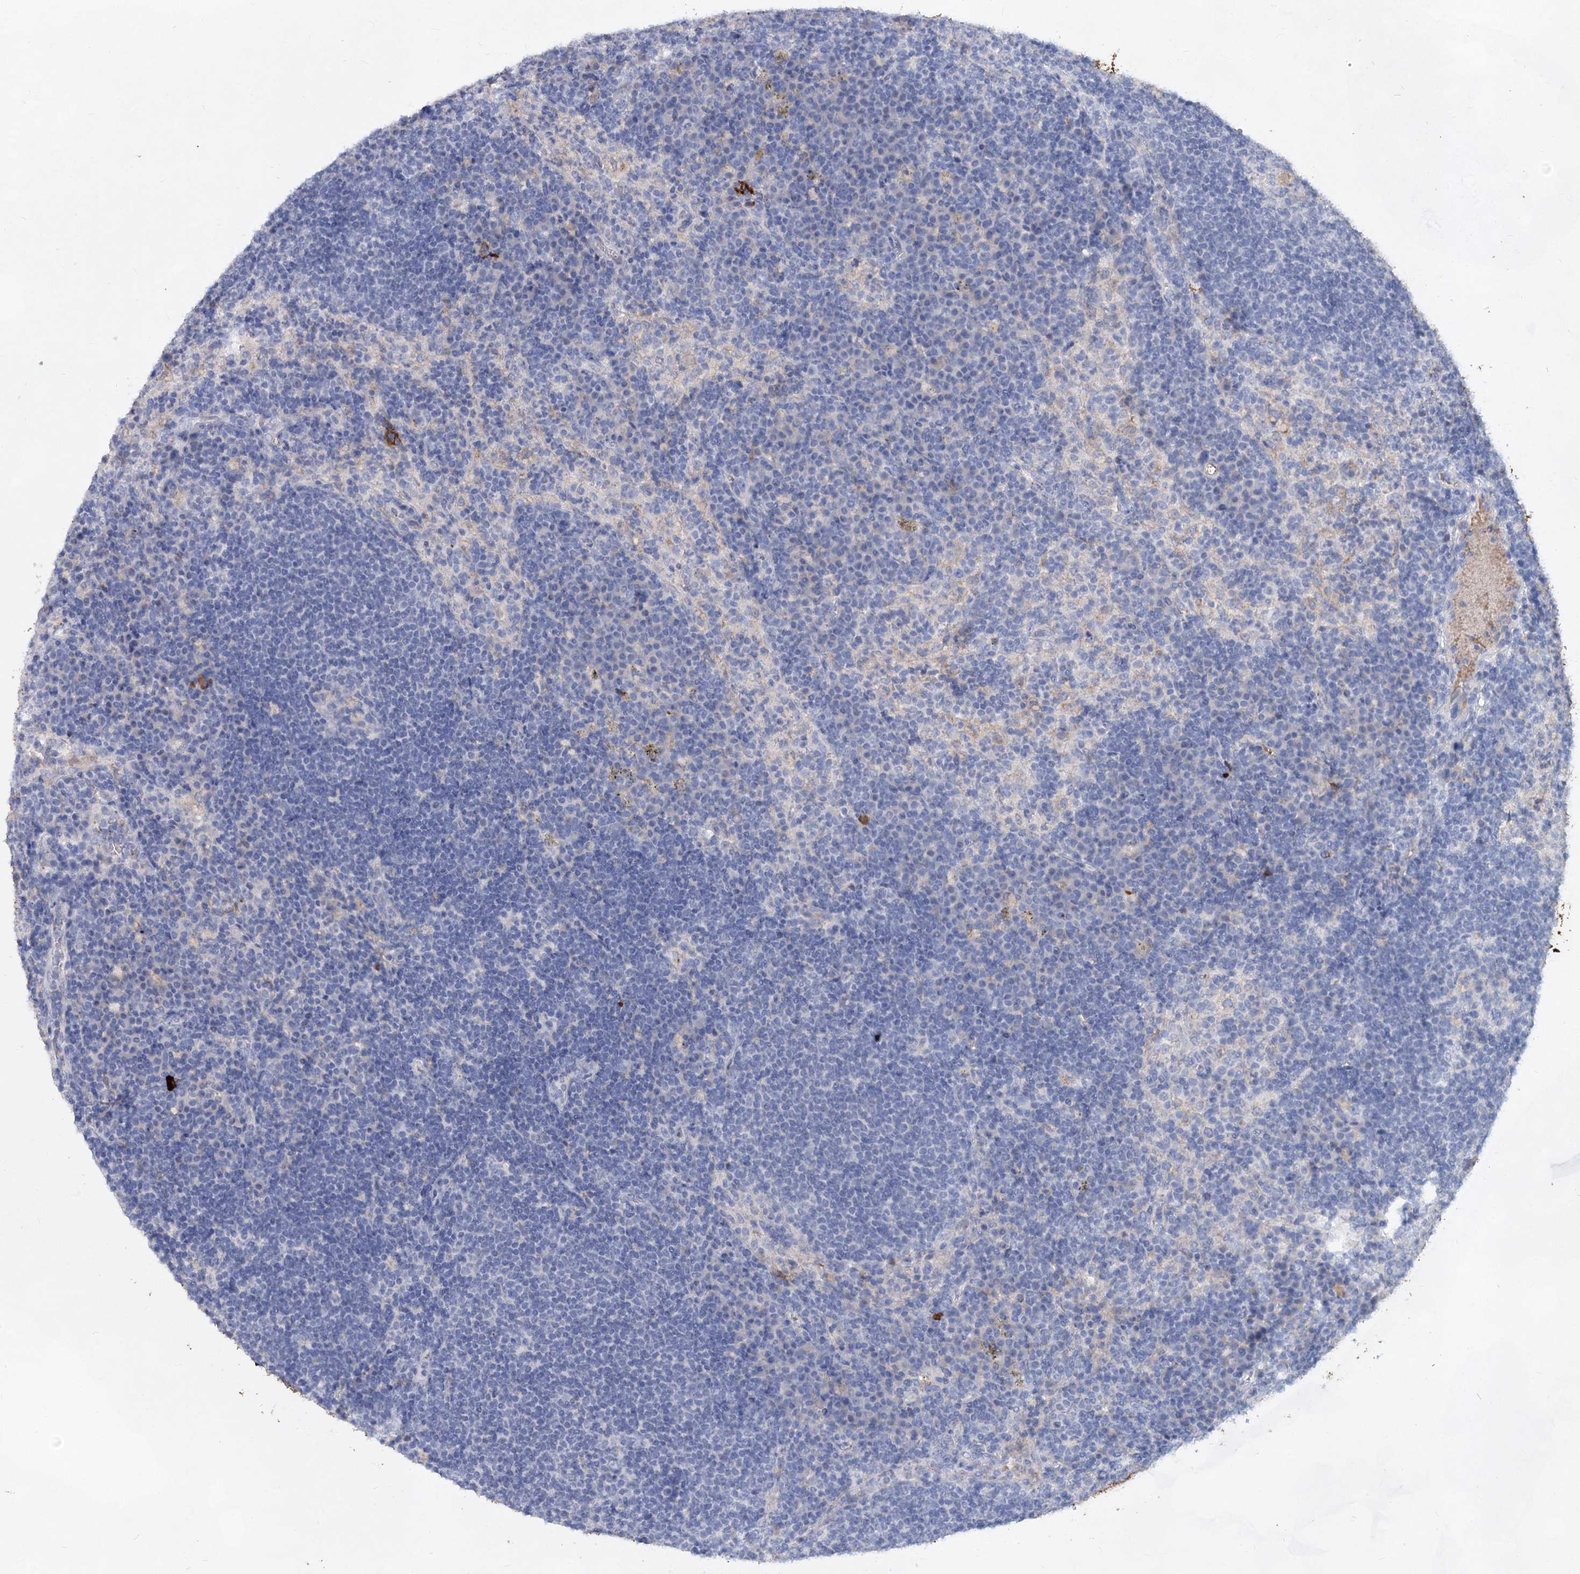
{"staining": {"intensity": "negative", "quantity": "none", "location": "none"}, "tissue": "lymph node", "cell_type": "Germinal center cells", "image_type": "normal", "snomed": [{"axis": "morphology", "description": "Normal tissue, NOS"}, {"axis": "topography", "description": "Lymph node"}], "caption": "A micrograph of human lymph node is negative for staining in germinal center cells. (DAB (3,3'-diaminobenzidine) IHC, high magnification).", "gene": "TASOR2", "patient": {"sex": "female", "age": 70}}